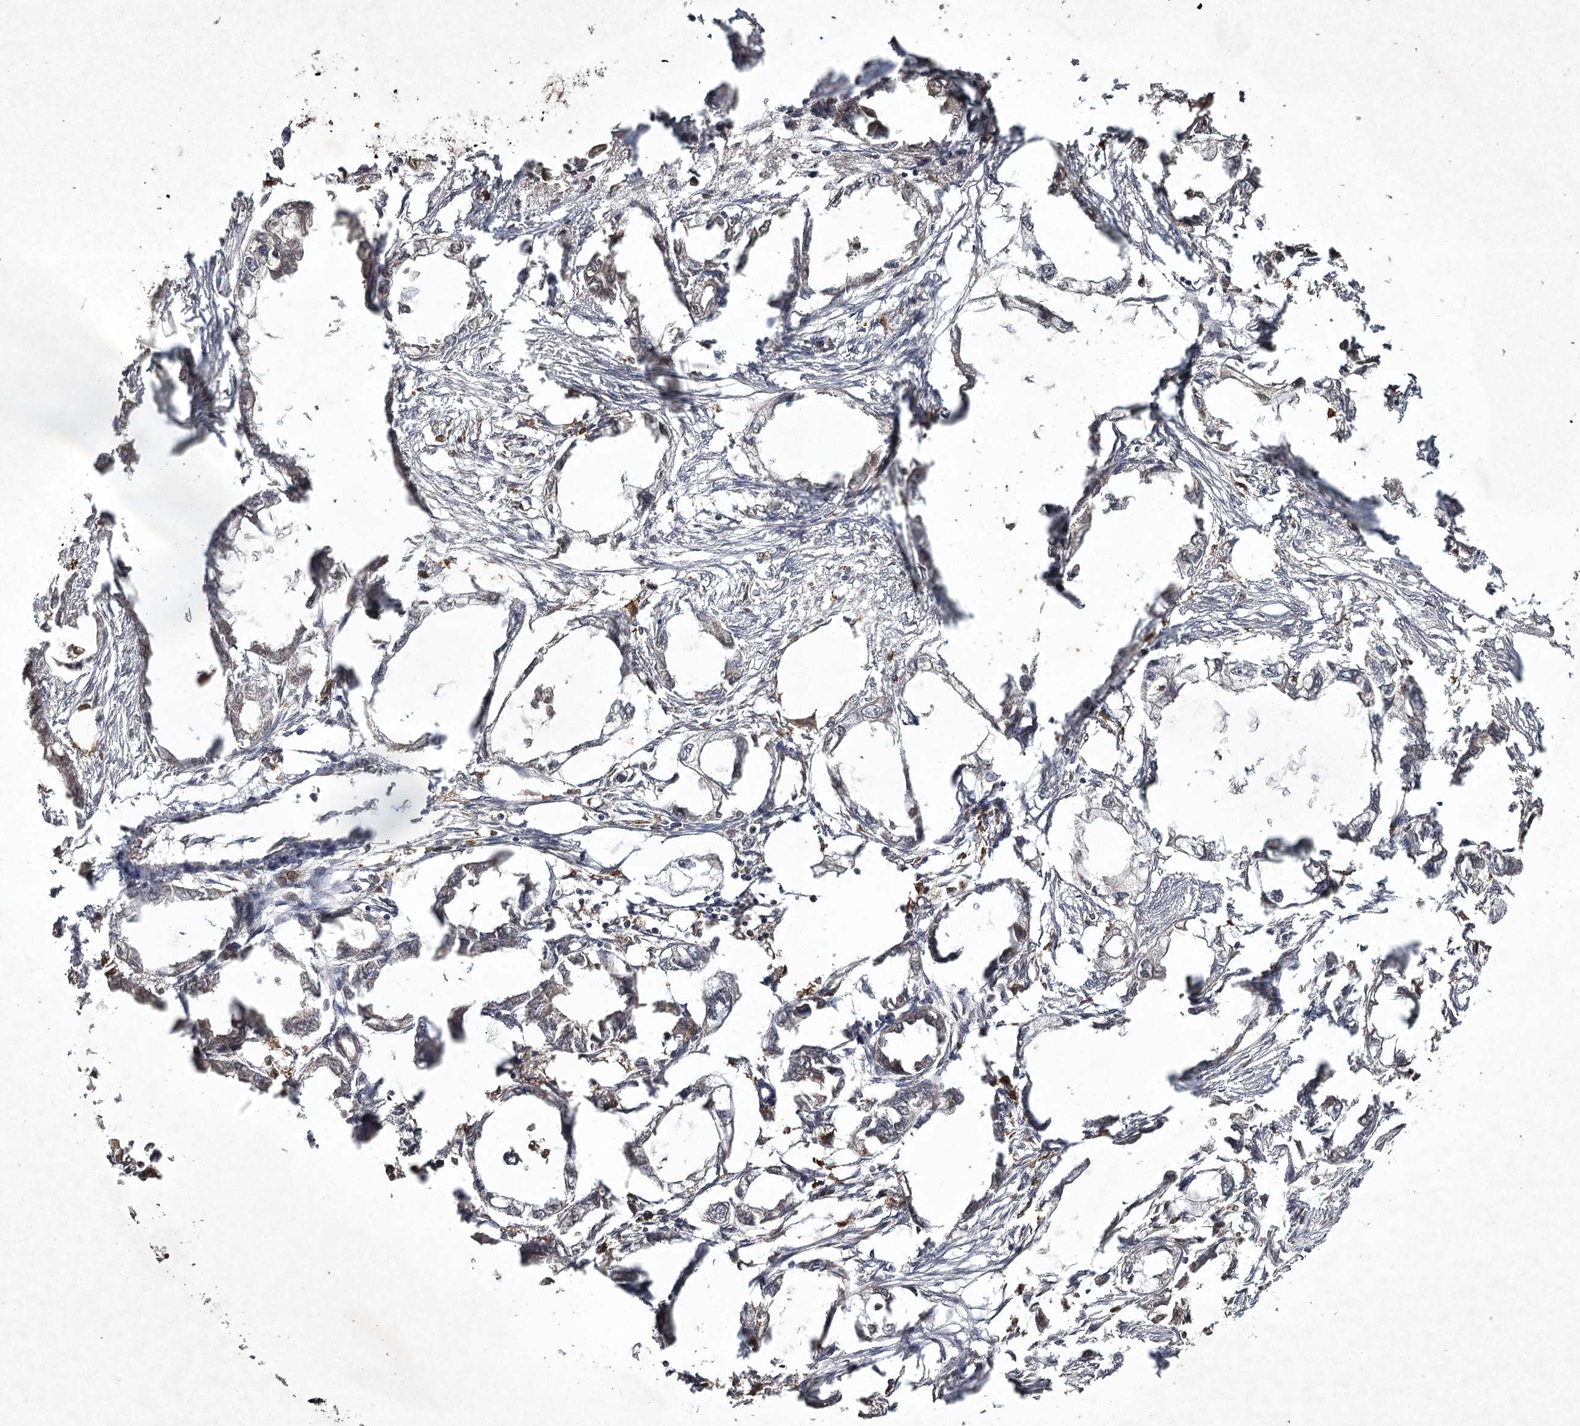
{"staining": {"intensity": "negative", "quantity": "none", "location": "none"}, "tissue": "endometrial cancer", "cell_type": "Tumor cells", "image_type": "cancer", "snomed": [{"axis": "morphology", "description": "Adenocarcinoma, NOS"}, {"axis": "morphology", "description": "Adenocarcinoma, metastatic, NOS"}, {"axis": "topography", "description": "Adipose tissue"}, {"axis": "topography", "description": "Endometrium"}], "caption": "A photomicrograph of endometrial cancer stained for a protein reveals no brown staining in tumor cells.", "gene": "CYP2B6", "patient": {"sex": "female", "age": 67}}